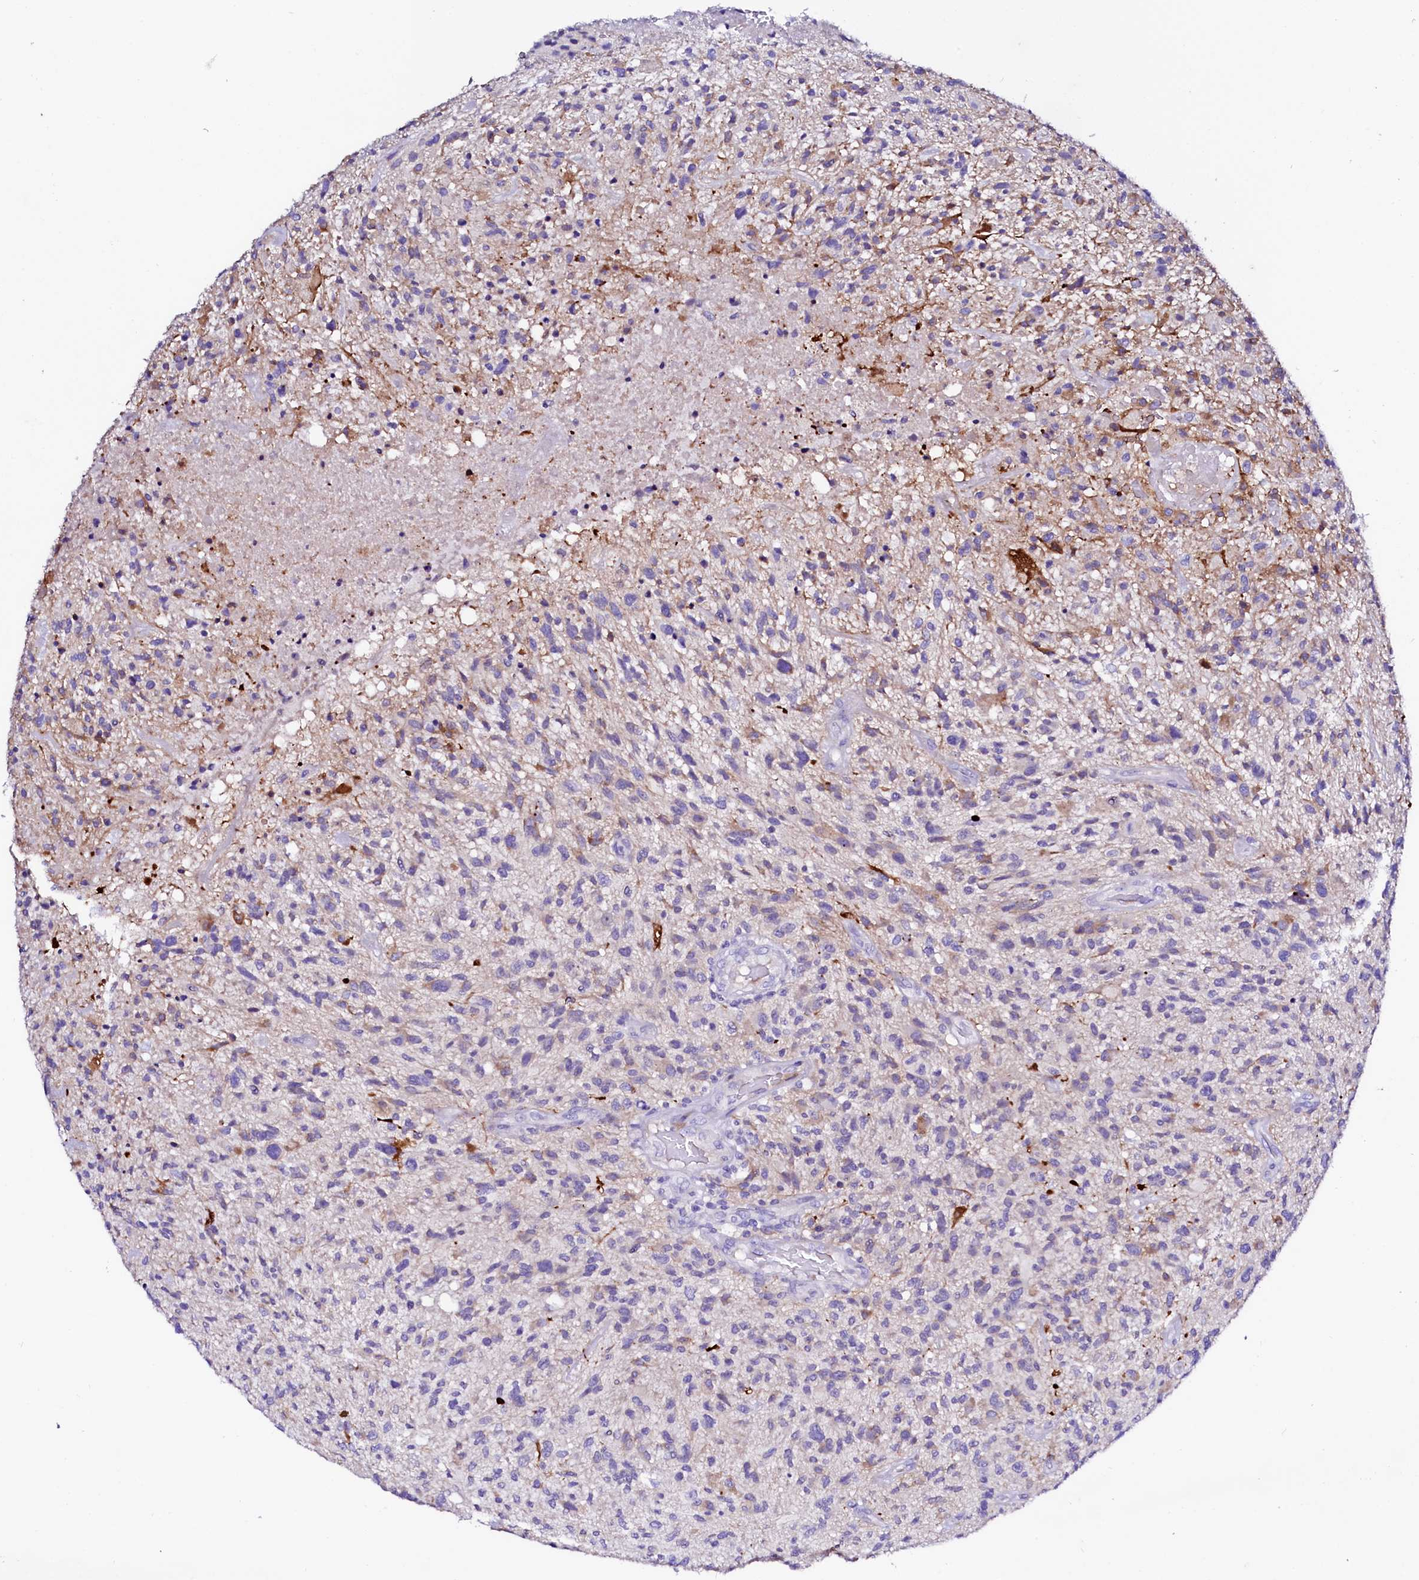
{"staining": {"intensity": "negative", "quantity": "none", "location": "none"}, "tissue": "glioma", "cell_type": "Tumor cells", "image_type": "cancer", "snomed": [{"axis": "morphology", "description": "Glioma, malignant, High grade"}, {"axis": "topography", "description": "Brain"}], "caption": "IHC image of human high-grade glioma (malignant) stained for a protein (brown), which displays no staining in tumor cells.", "gene": "BTBD16", "patient": {"sex": "male", "age": 47}}